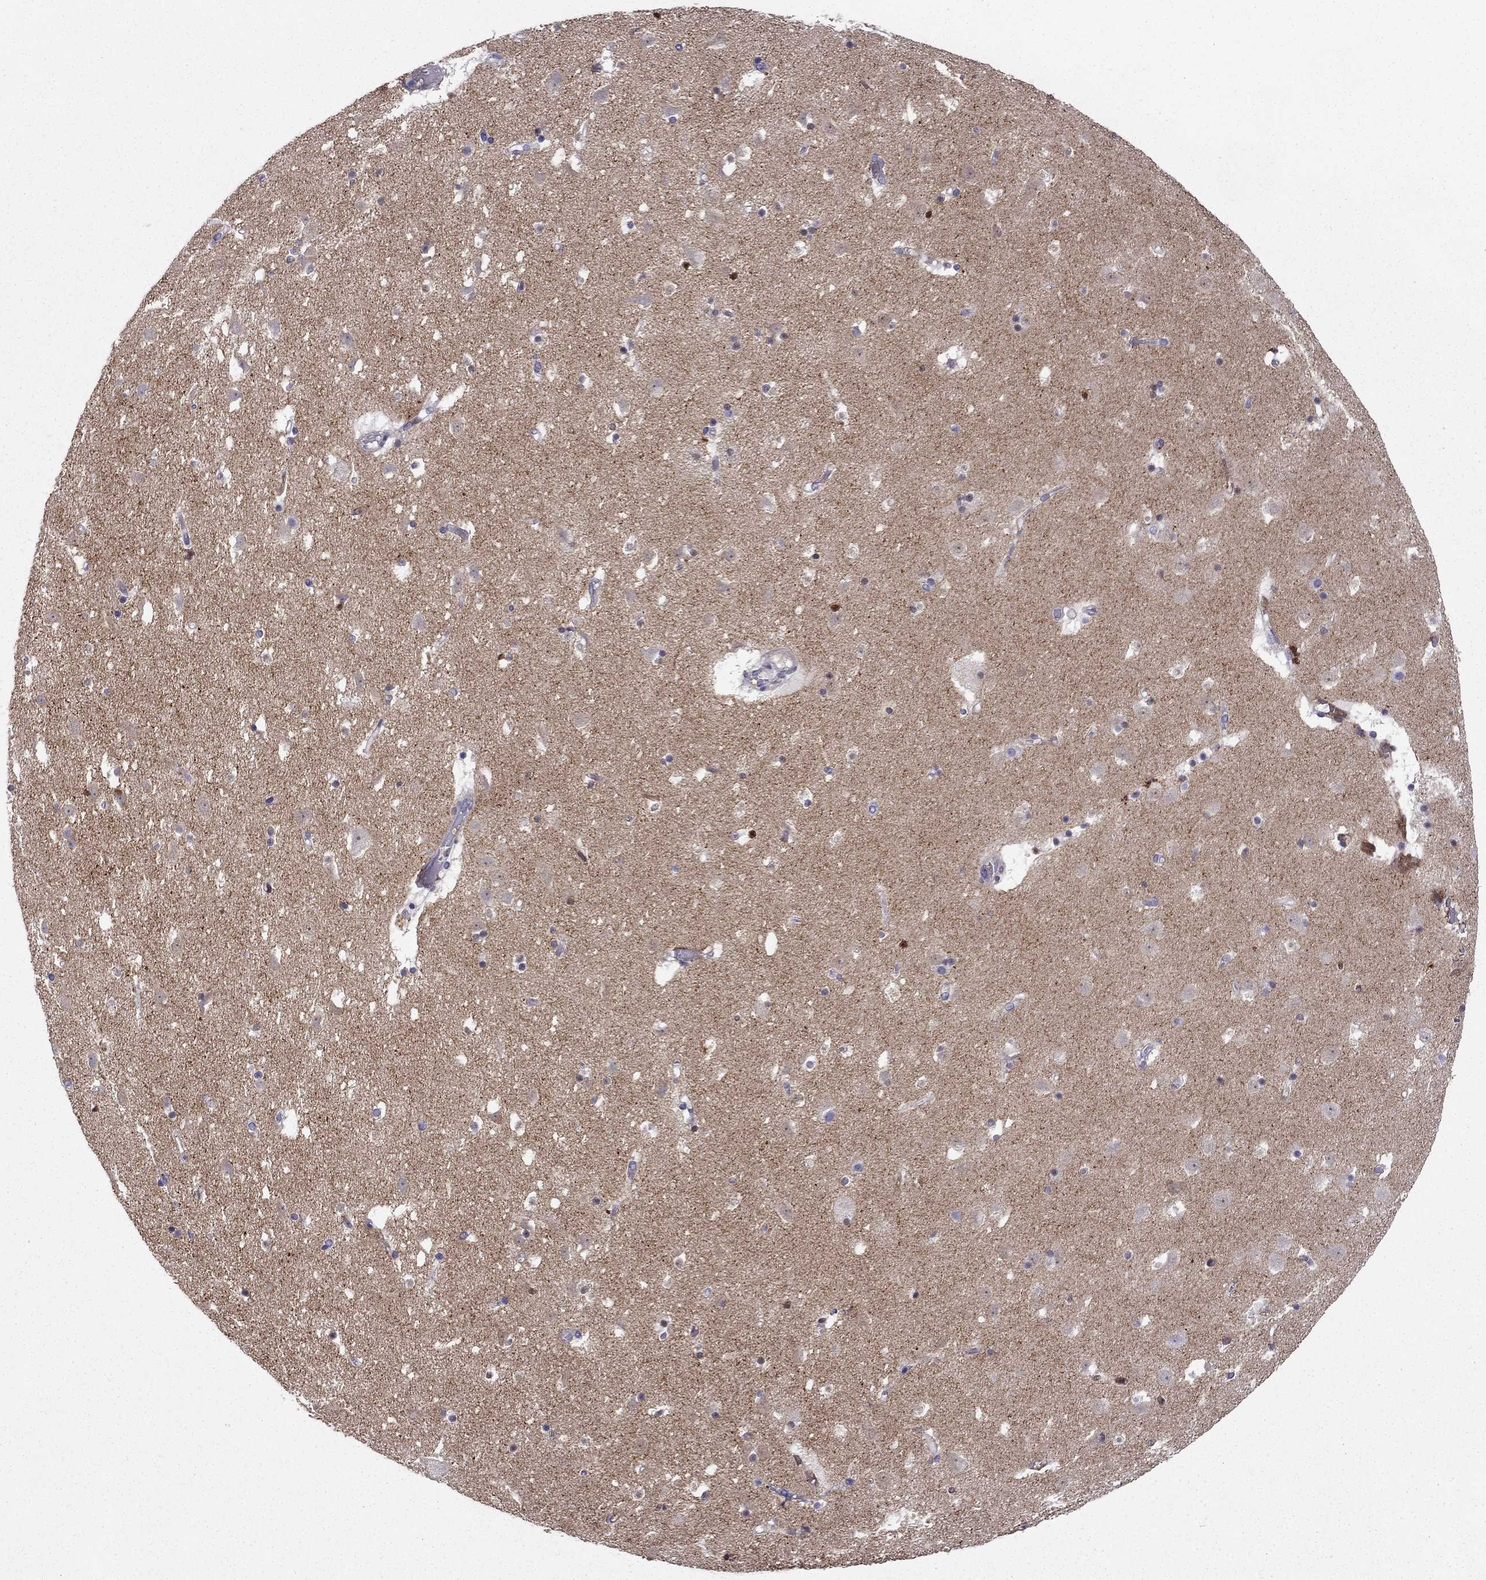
{"staining": {"intensity": "strong", "quantity": "<25%", "location": "cytoplasmic/membranous"}, "tissue": "caudate", "cell_type": "Glial cells", "image_type": "normal", "snomed": [{"axis": "morphology", "description": "Normal tissue, NOS"}, {"axis": "topography", "description": "Lateral ventricle wall"}], "caption": "About <25% of glial cells in unremarkable human caudate demonstrate strong cytoplasmic/membranous protein expression as visualized by brown immunohistochemical staining.", "gene": "NPTX1", "patient": {"sex": "female", "age": 42}}